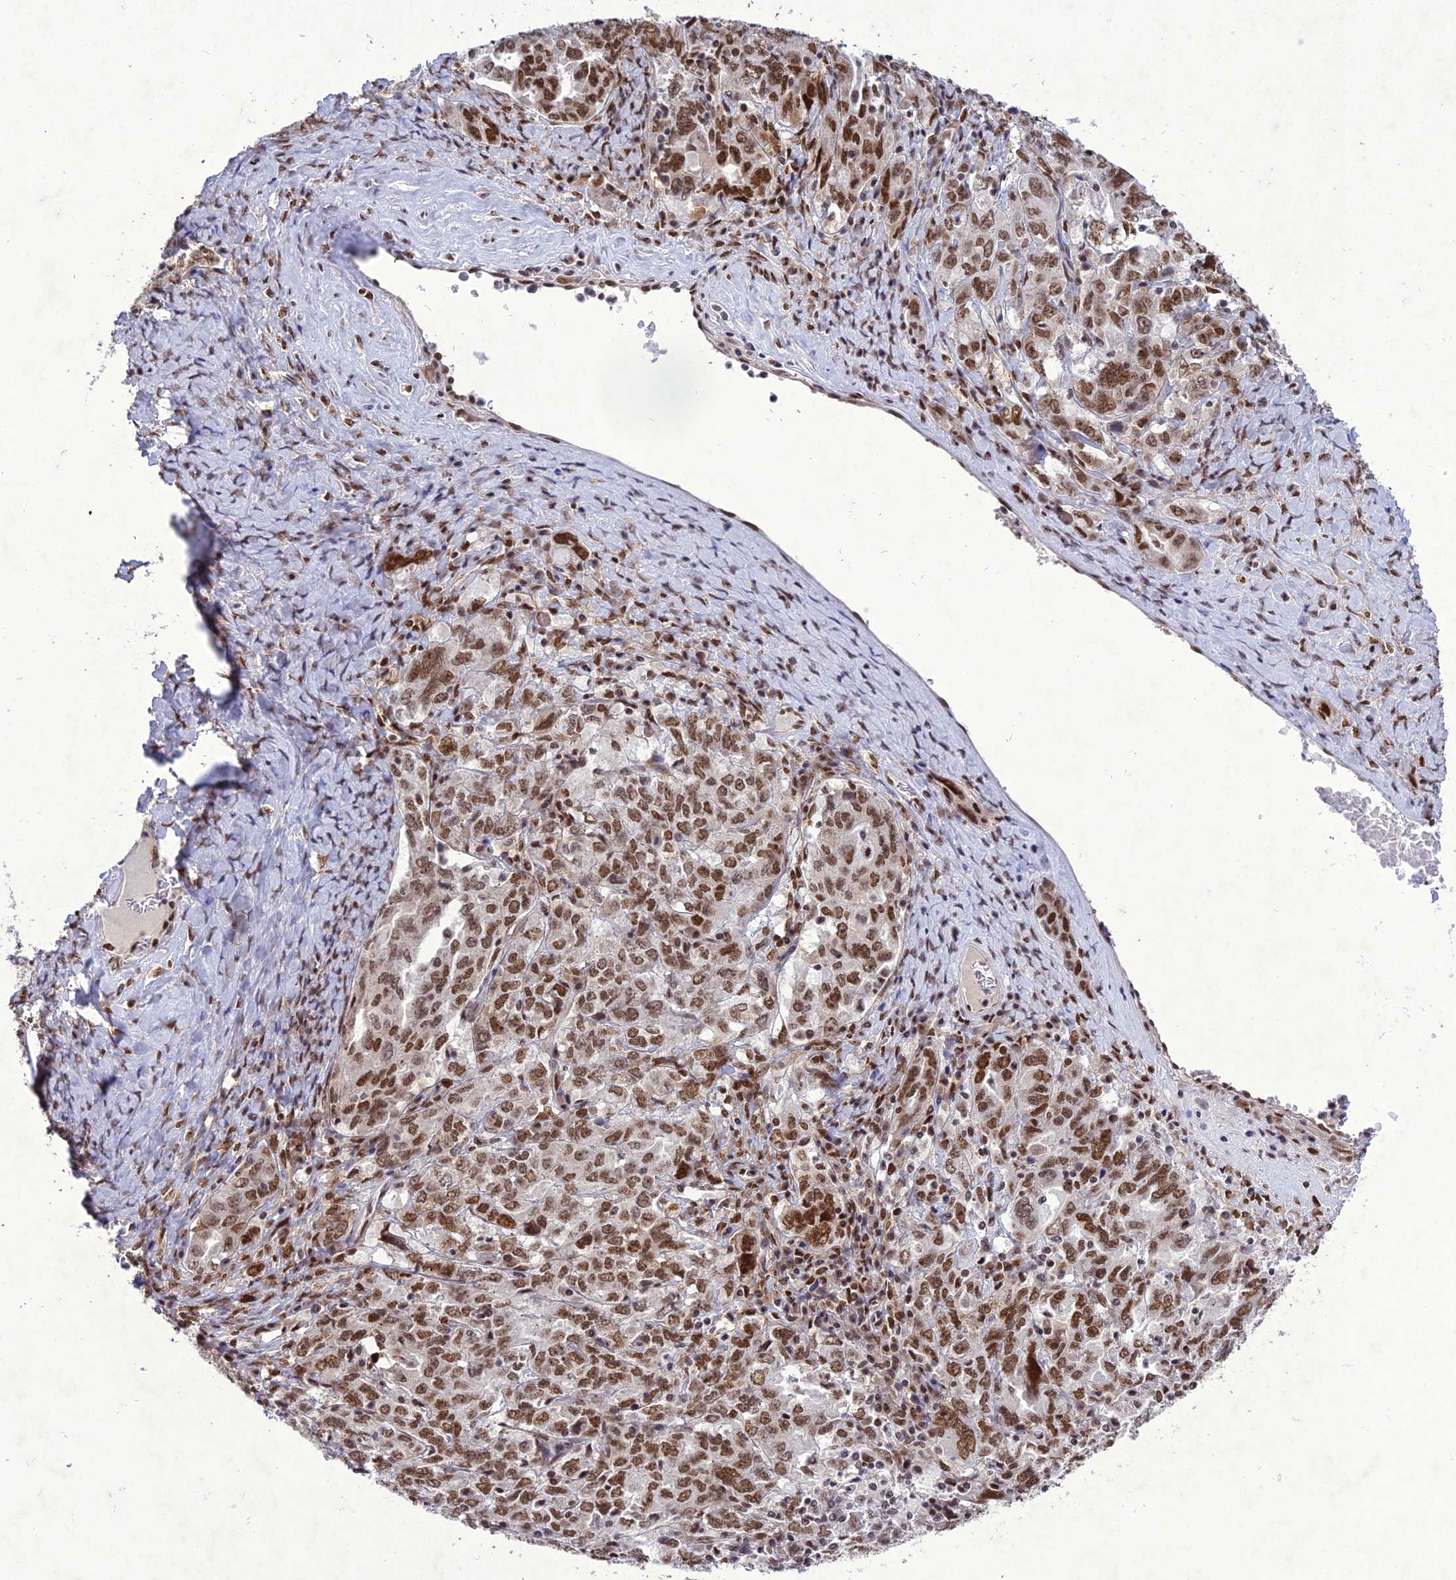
{"staining": {"intensity": "strong", "quantity": ">75%", "location": "nuclear"}, "tissue": "ovarian cancer", "cell_type": "Tumor cells", "image_type": "cancer", "snomed": [{"axis": "morphology", "description": "Carcinoma, endometroid"}, {"axis": "topography", "description": "Ovary"}], "caption": "A brown stain labels strong nuclear positivity of a protein in human endometroid carcinoma (ovarian) tumor cells.", "gene": "DDX1", "patient": {"sex": "female", "age": 62}}